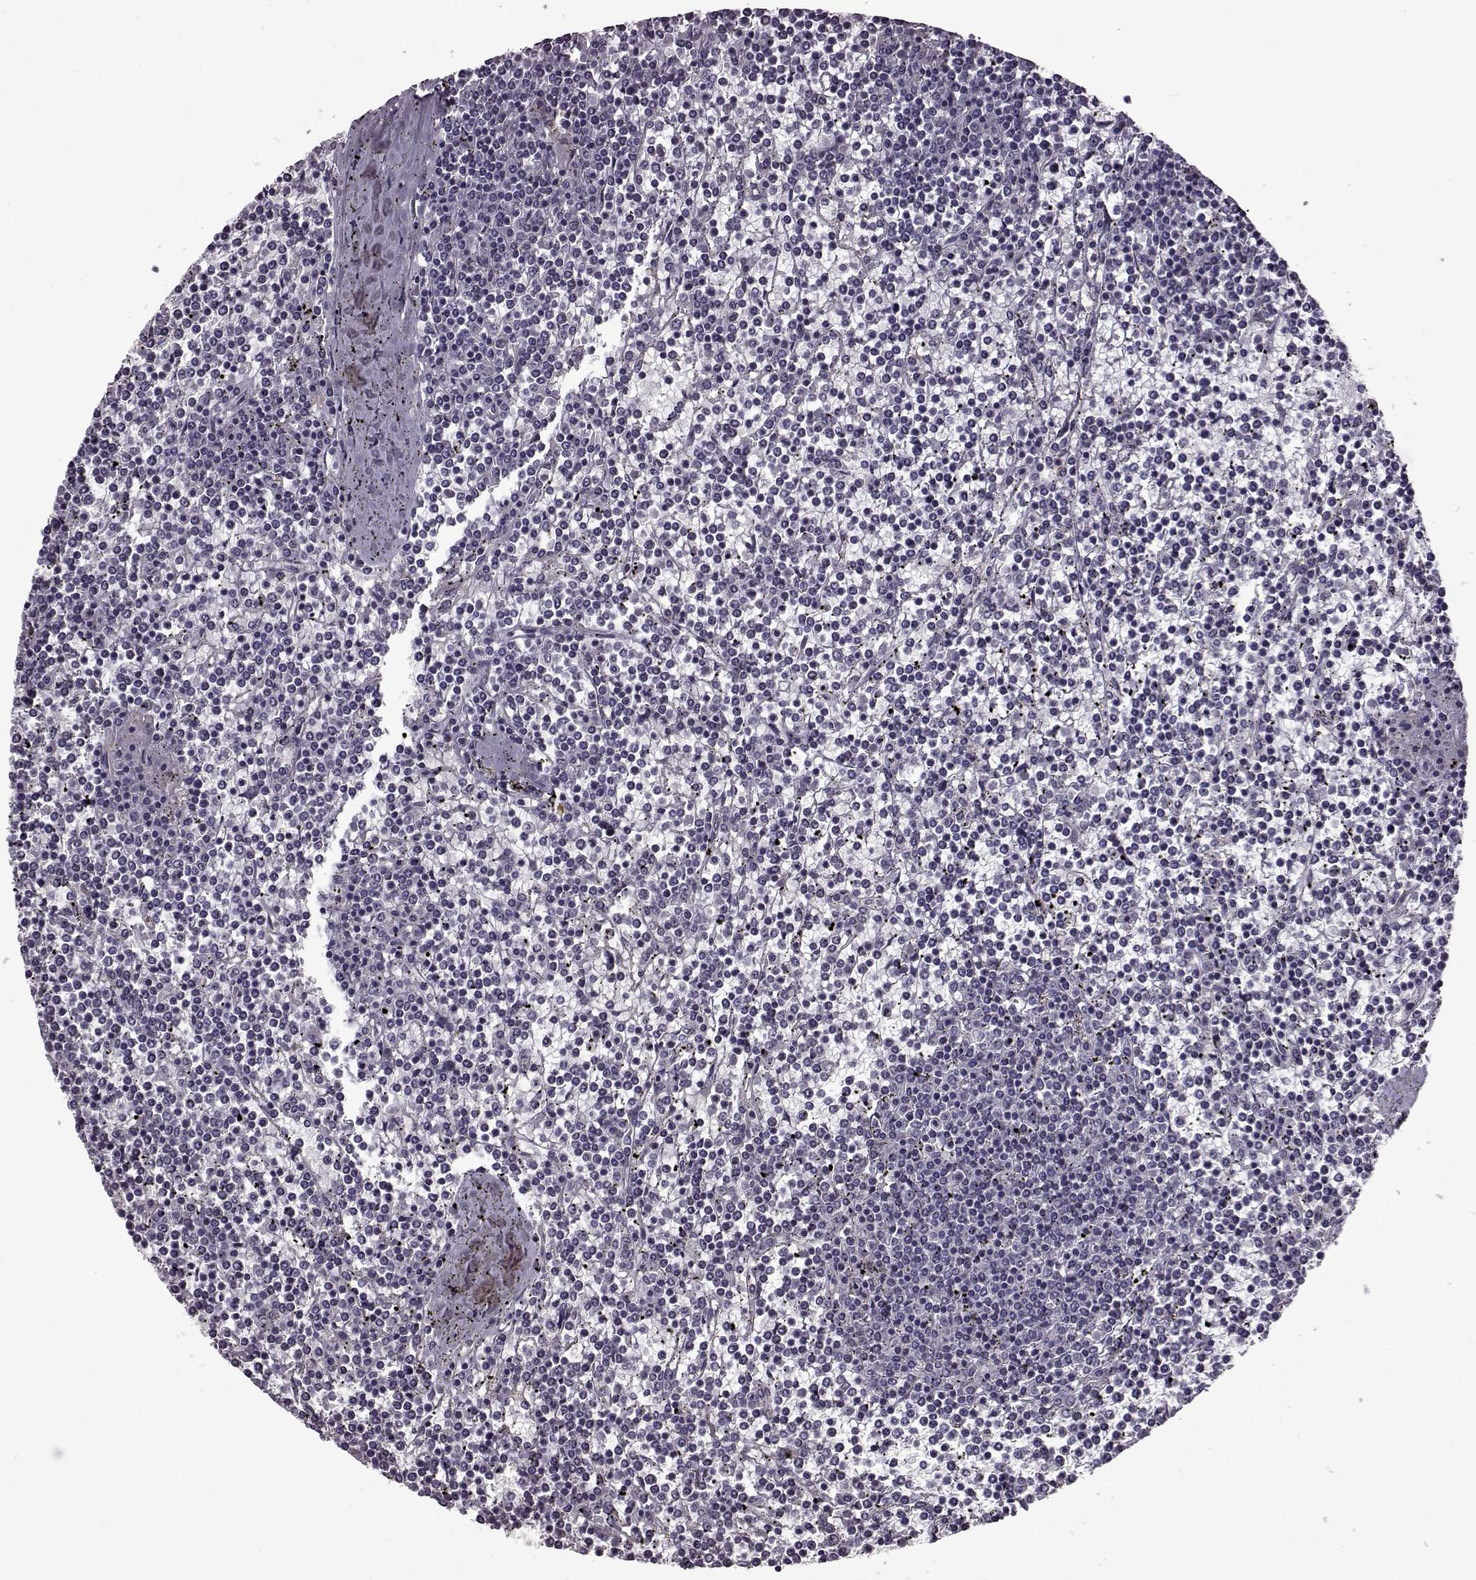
{"staining": {"intensity": "negative", "quantity": "none", "location": "none"}, "tissue": "lymphoma", "cell_type": "Tumor cells", "image_type": "cancer", "snomed": [{"axis": "morphology", "description": "Malignant lymphoma, non-Hodgkin's type, Low grade"}, {"axis": "topography", "description": "Spleen"}], "caption": "Immunohistochemistry image of lymphoma stained for a protein (brown), which shows no positivity in tumor cells.", "gene": "EDDM3B", "patient": {"sex": "female", "age": 19}}